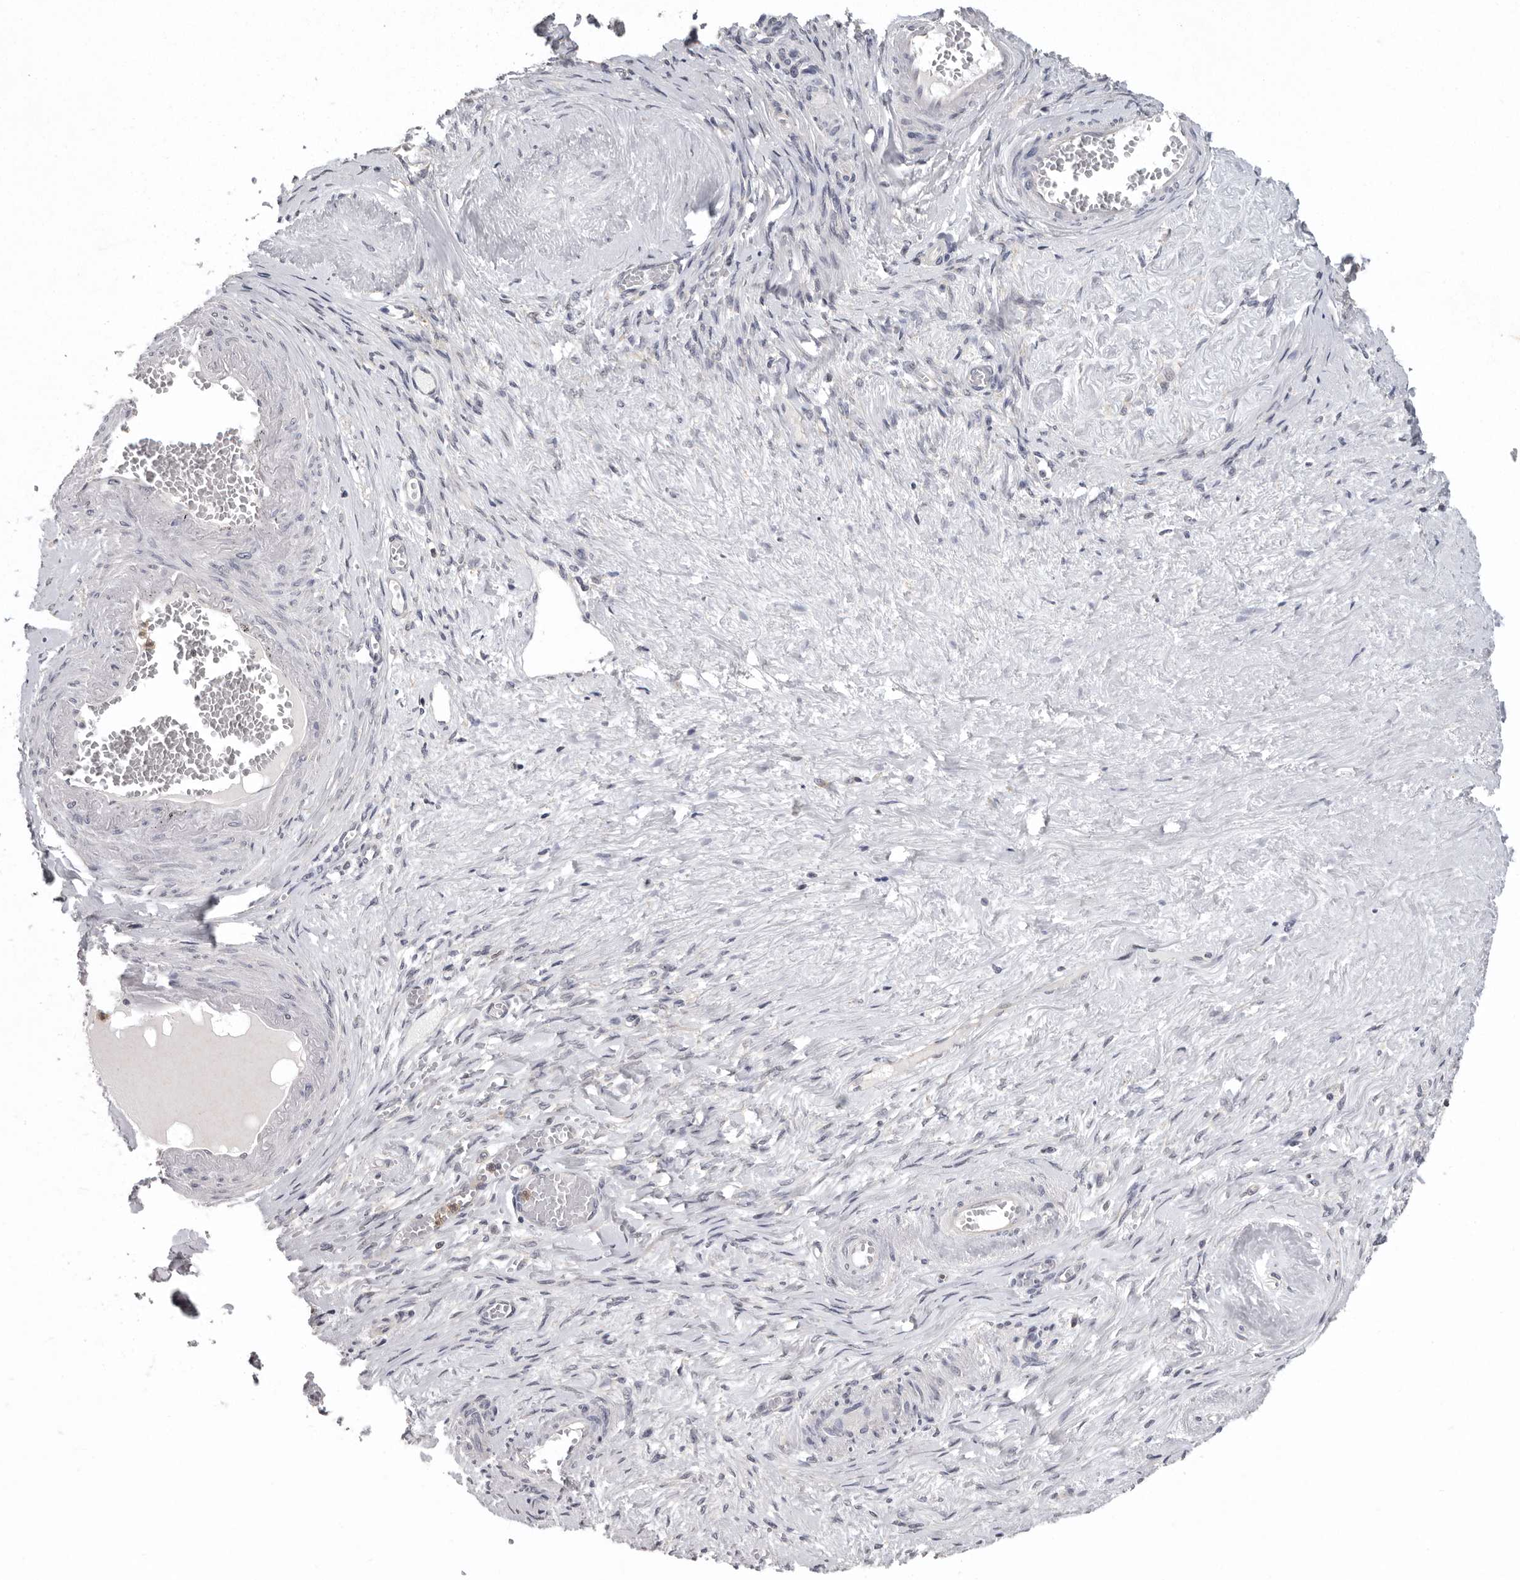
{"staining": {"intensity": "weak", "quantity": "25%-75%", "location": "cytoplasmic/membranous"}, "tissue": "adipose tissue", "cell_type": "Adipocytes", "image_type": "normal", "snomed": [{"axis": "morphology", "description": "Normal tissue, NOS"}, {"axis": "topography", "description": "Vascular tissue"}, {"axis": "topography", "description": "Fallopian tube"}, {"axis": "topography", "description": "Ovary"}], "caption": "This histopathology image demonstrates immunohistochemistry (IHC) staining of benign adipose tissue, with low weak cytoplasmic/membranous positivity in approximately 25%-75% of adipocytes.", "gene": "RALGPS2", "patient": {"sex": "female", "age": 67}}